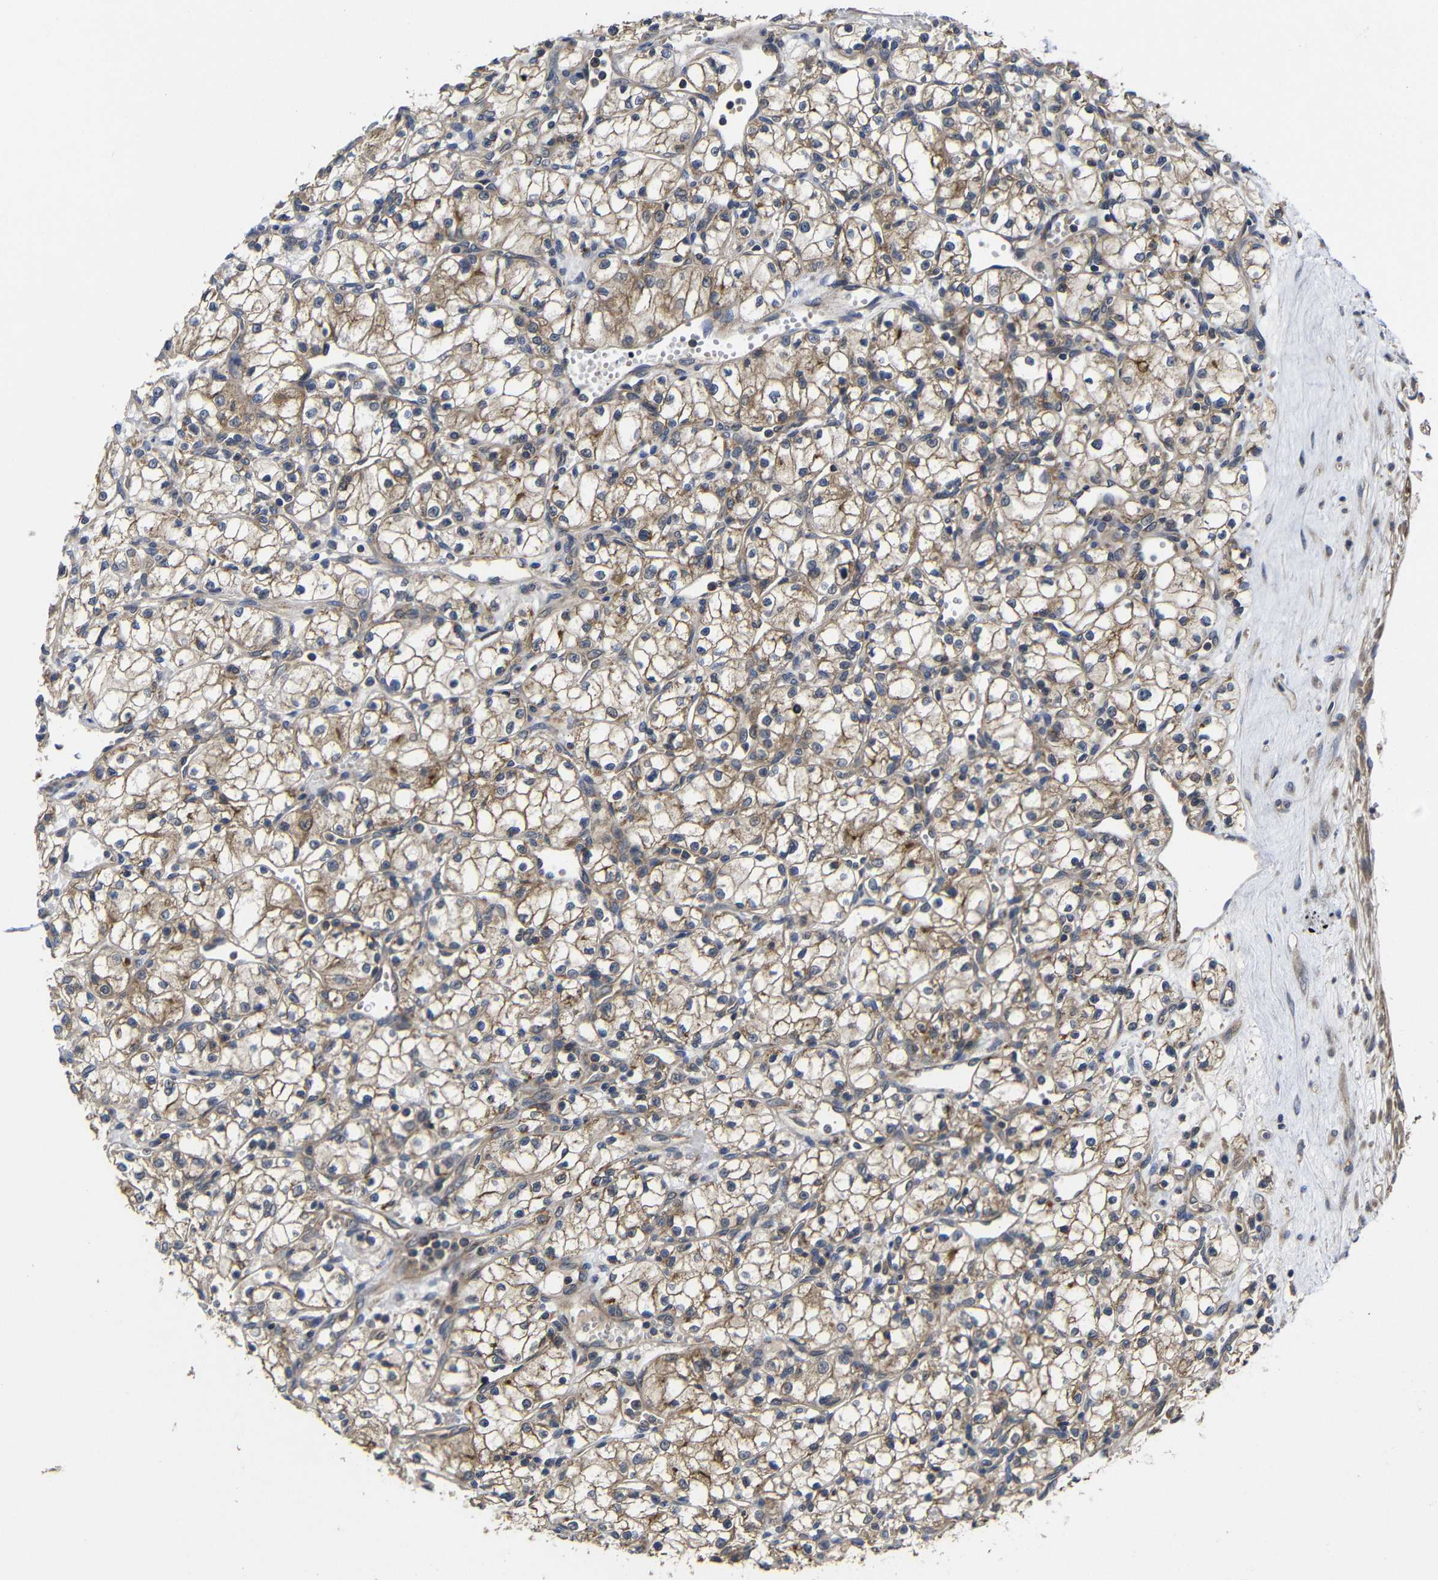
{"staining": {"intensity": "moderate", "quantity": ">75%", "location": "cytoplasmic/membranous"}, "tissue": "renal cancer", "cell_type": "Tumor cells", "image_type": "cancer", "snomed": [{"axis": "morphology", "description": "Normal tissue, NOS"}, {"axis": "morphology", "description": "Adenocarcinoma, NOS"}, {"axis": "topography", "description": "Kidney"}], "caption": "Tumor cells demonstrate moderate cytoplasmic/membranous positivity in approximately >75% of cells in renal cancer (adenocarcinoma). The staining was performed using DAB to visualize the protein expression in brown, while the nuclei were stained in blue with hematoxylin (Magnification: 20x).", "gene": "LPAR5", "patient": {"sex": "male", "age": 59}}